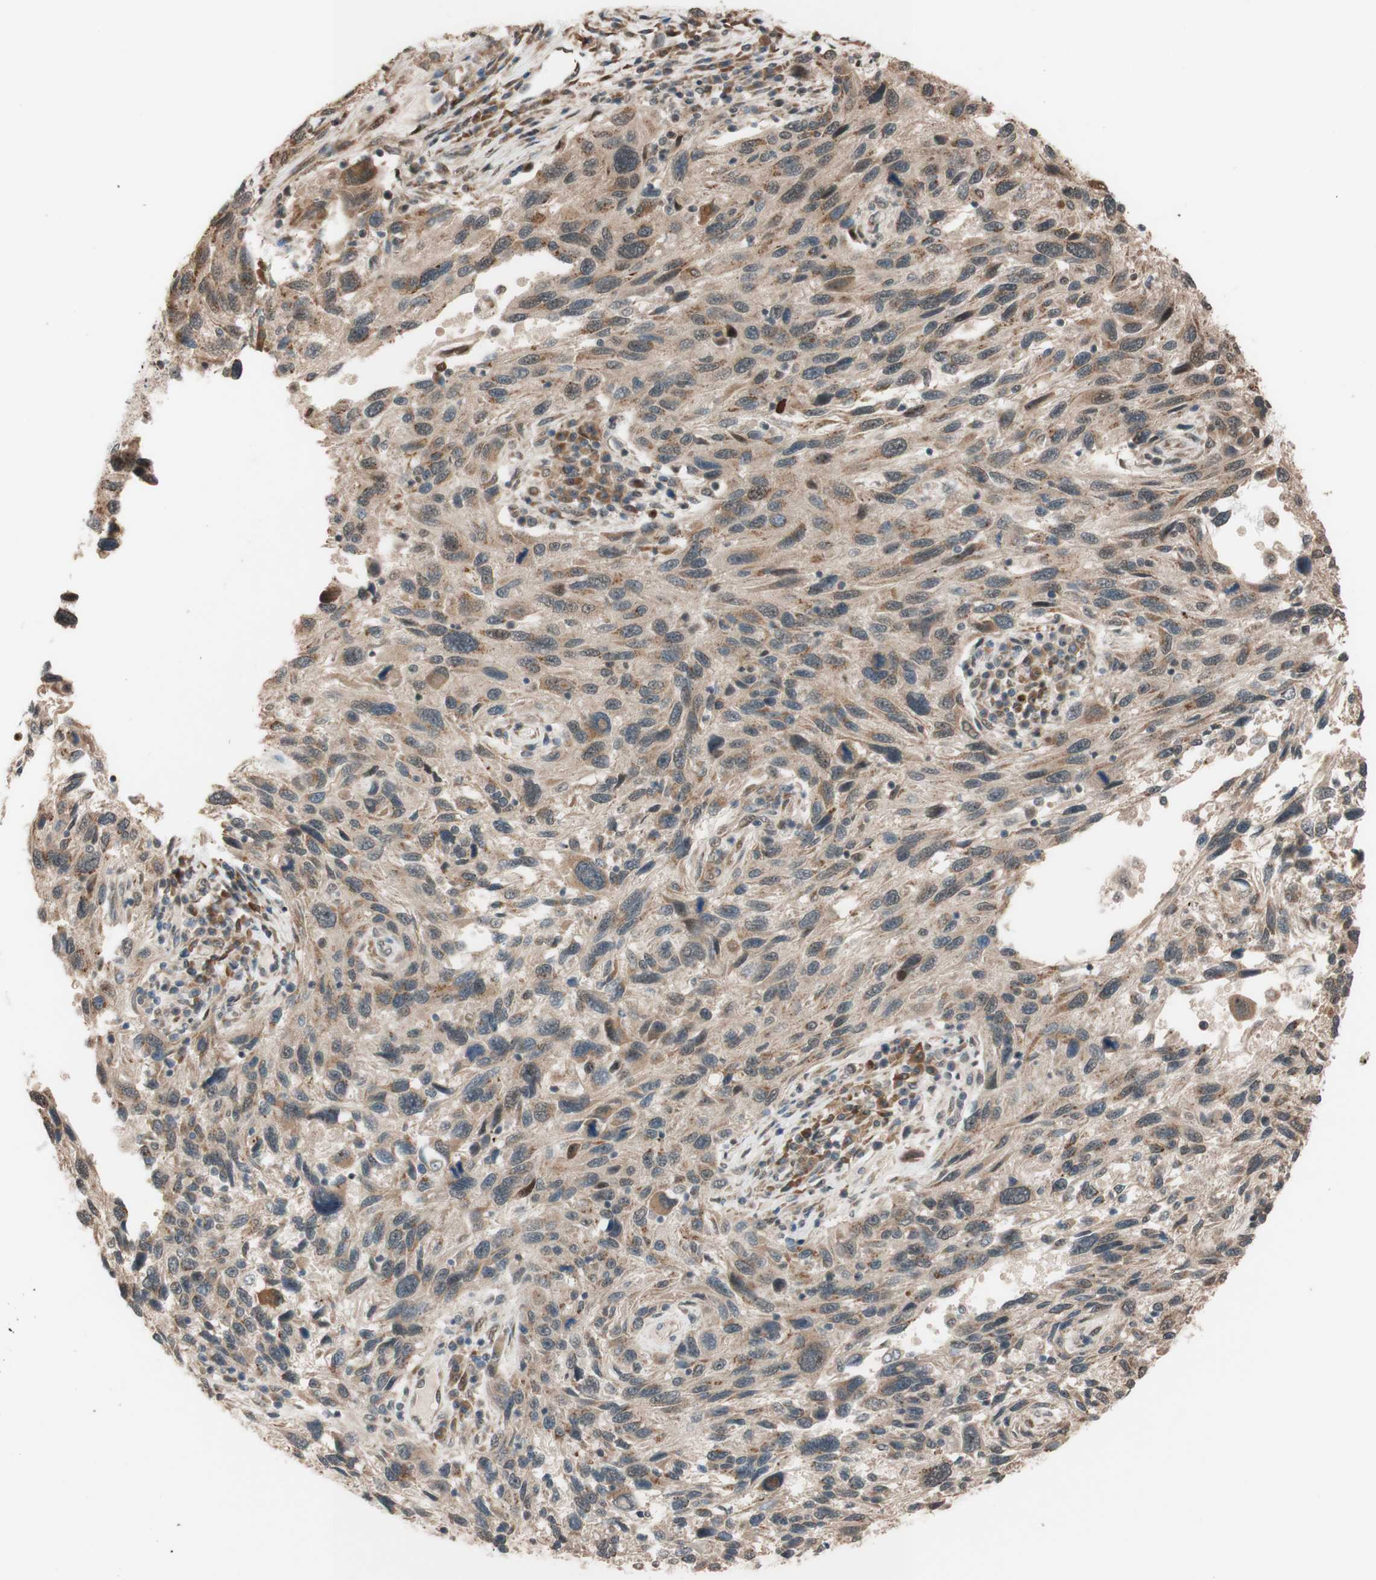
{"staining": {"intensity": "weak", "quantity": "25%-75%", "location": "cytoplasmic/membranous"}, "tissue": "melanoma", "cell_type": "Tumor cells", "image_type": "cancer", "snomed": [{"axis": "morphology", "description": "Malignant melanoma, NOS"}, {"axis": "topography", "description": "Skin"}], "caption": "Human melanoma stained with a brown dye reveals weak cytoplasmic/membranous positive expression in about 25%-75% of tumor cells.", "gene": "CCNC", "patient": {"sex": "male", "age": 53}}